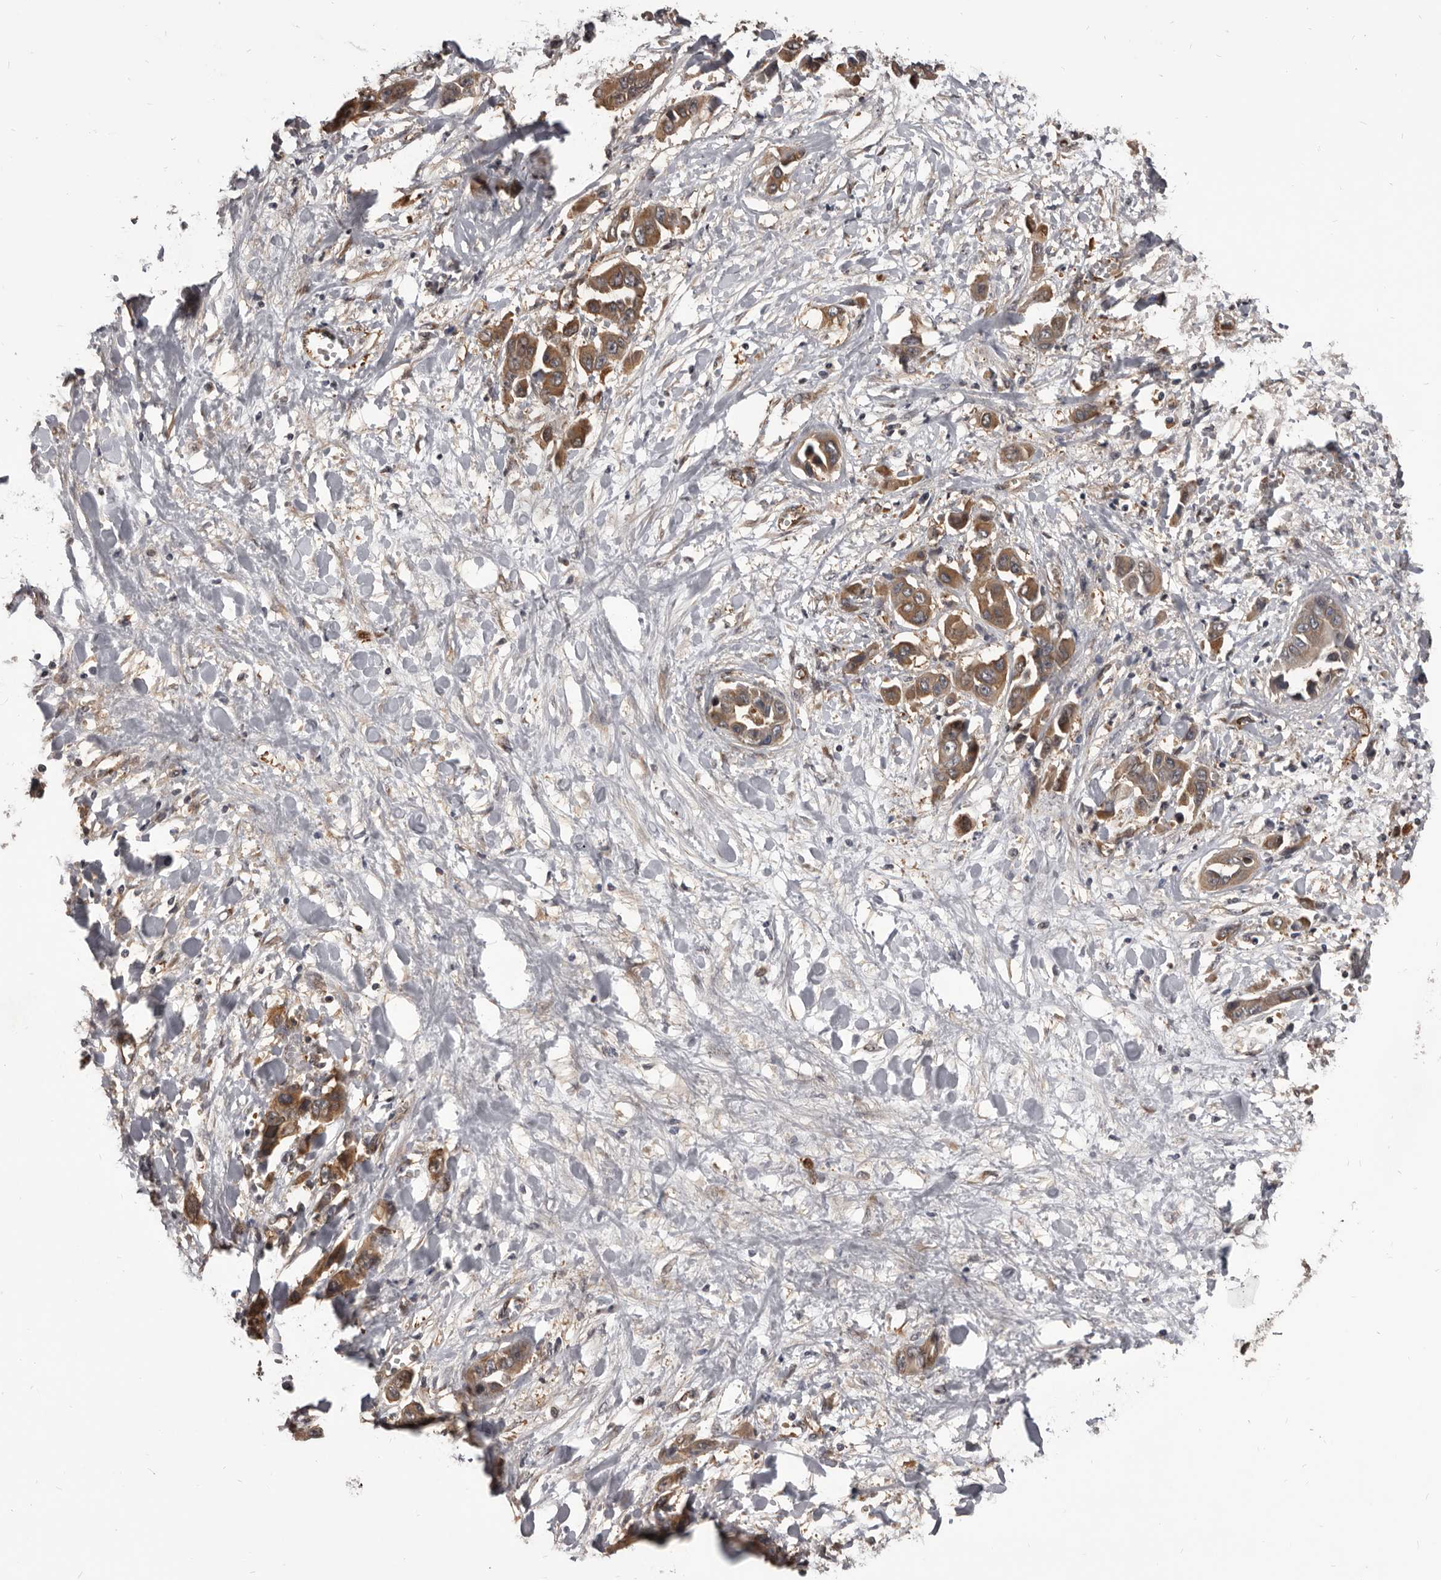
{"staining": {"intensity": "weak", "quantity": ">75%", "location": "cytoplasmic/membranous"}, "tissue": "liver cancer", "cell_type": "Tumor cells", "image_type": "cancer", "snomed": [{"axis": "morphology", "description": "Cholangiocarcinoma"}, {"axis": "topography", "description": "Liver"}], "caption": "Tumor cells show weak cytoplasmic/membranous staining in about >75% of cells in liver cholangiocarcinoma. (brown staining indicates protein expression, while blue staining denotes nuclei).", "gene": "ADAMTS20", "patient": {"sex": "female", "age": 52}}